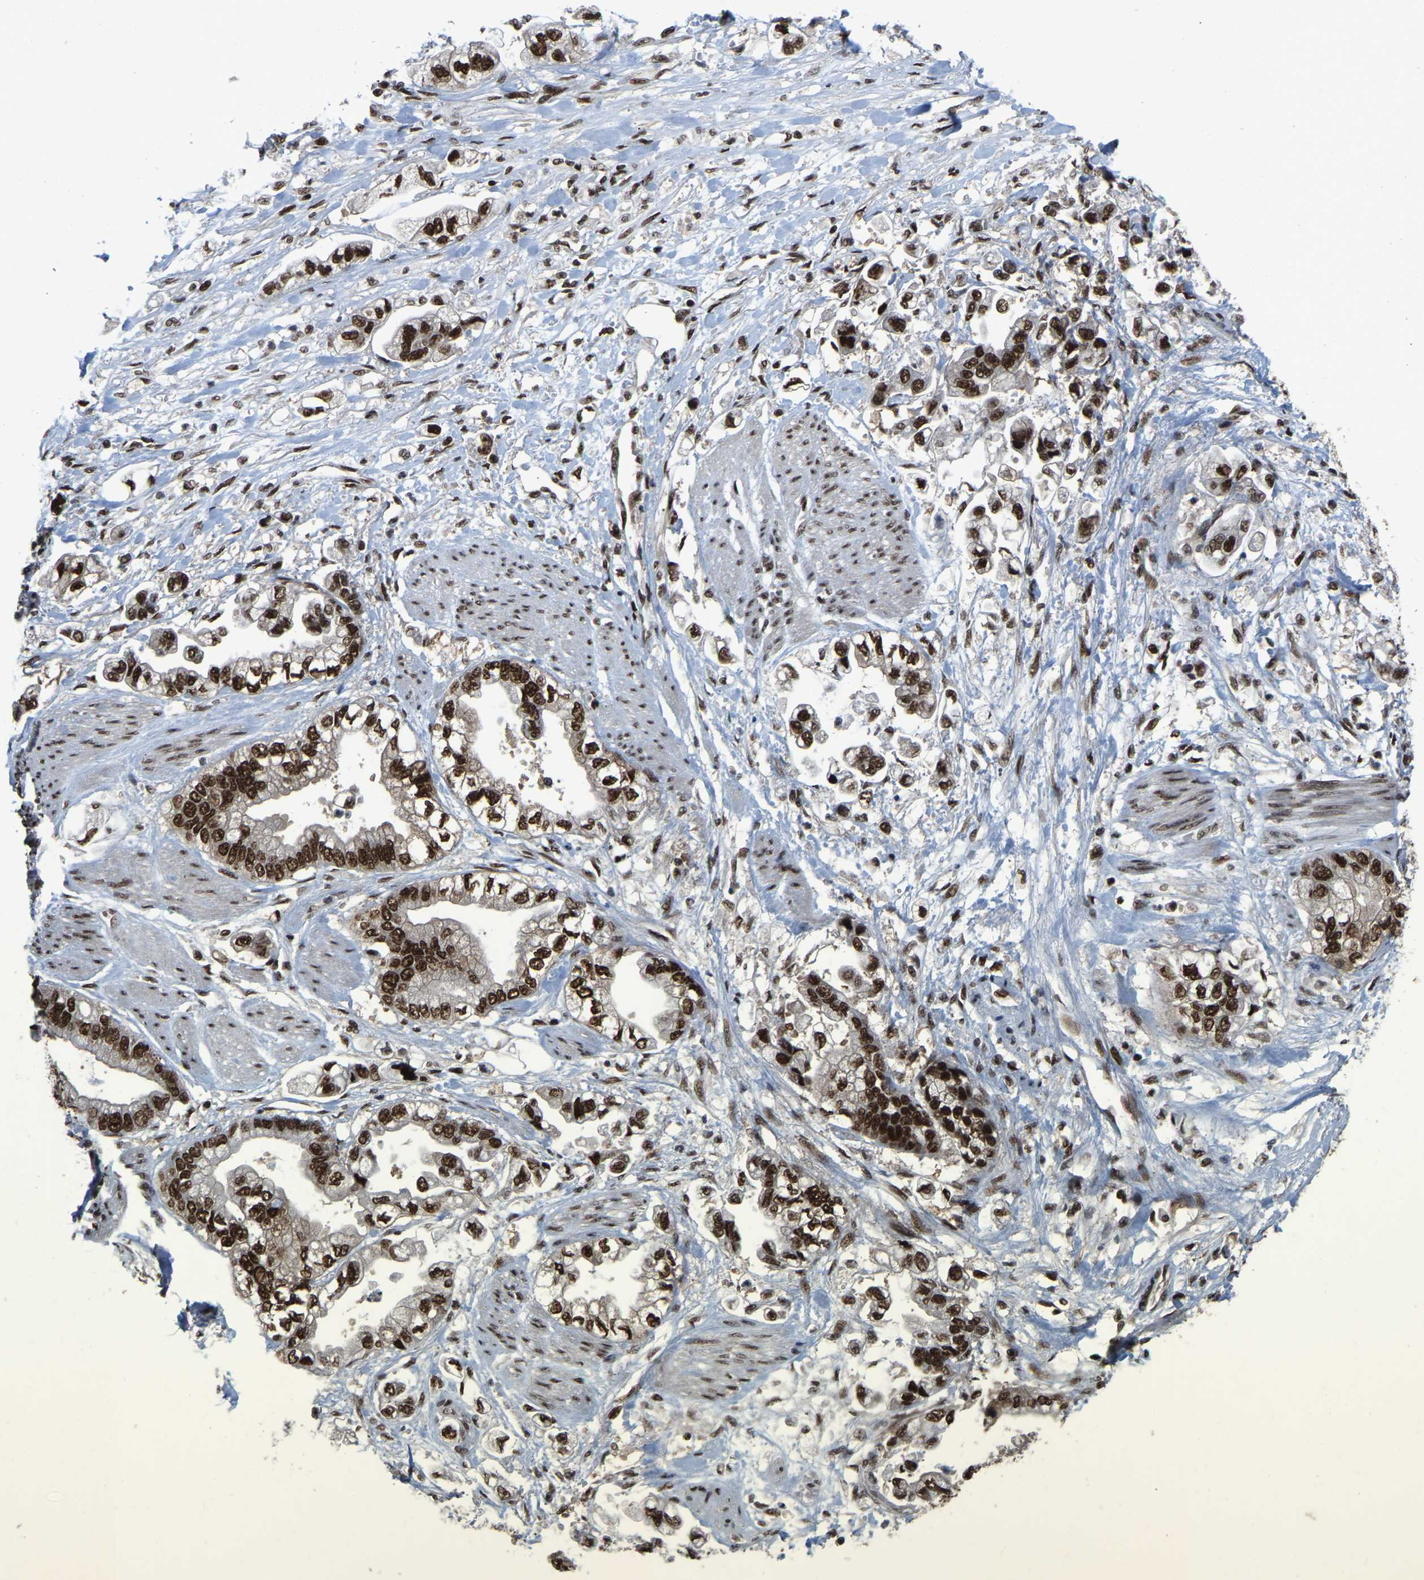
{"staining": {"intensity": "strong", "quantity": ">75%", "location": "nuclear"}, "tissue": "stomach cancer", "cell_type": "Tumor cells", "image_type": "cancer", "snomed": [{"axis": "morphology", "description": "Normal tissue, NOS"}, {"axis": "morphology", "description": "Adenocarcinoma, NOS"}, {"axis": "topography", "description": "Stomach"}], "caption": "Protein staining of stomach cancer (adenocarcinoma) tissue demonstrates strong nuclear staining in about >75% of tumor cells.", "gene": "TBL1XR1", "patient": {"sex": "male", "age": 62}}